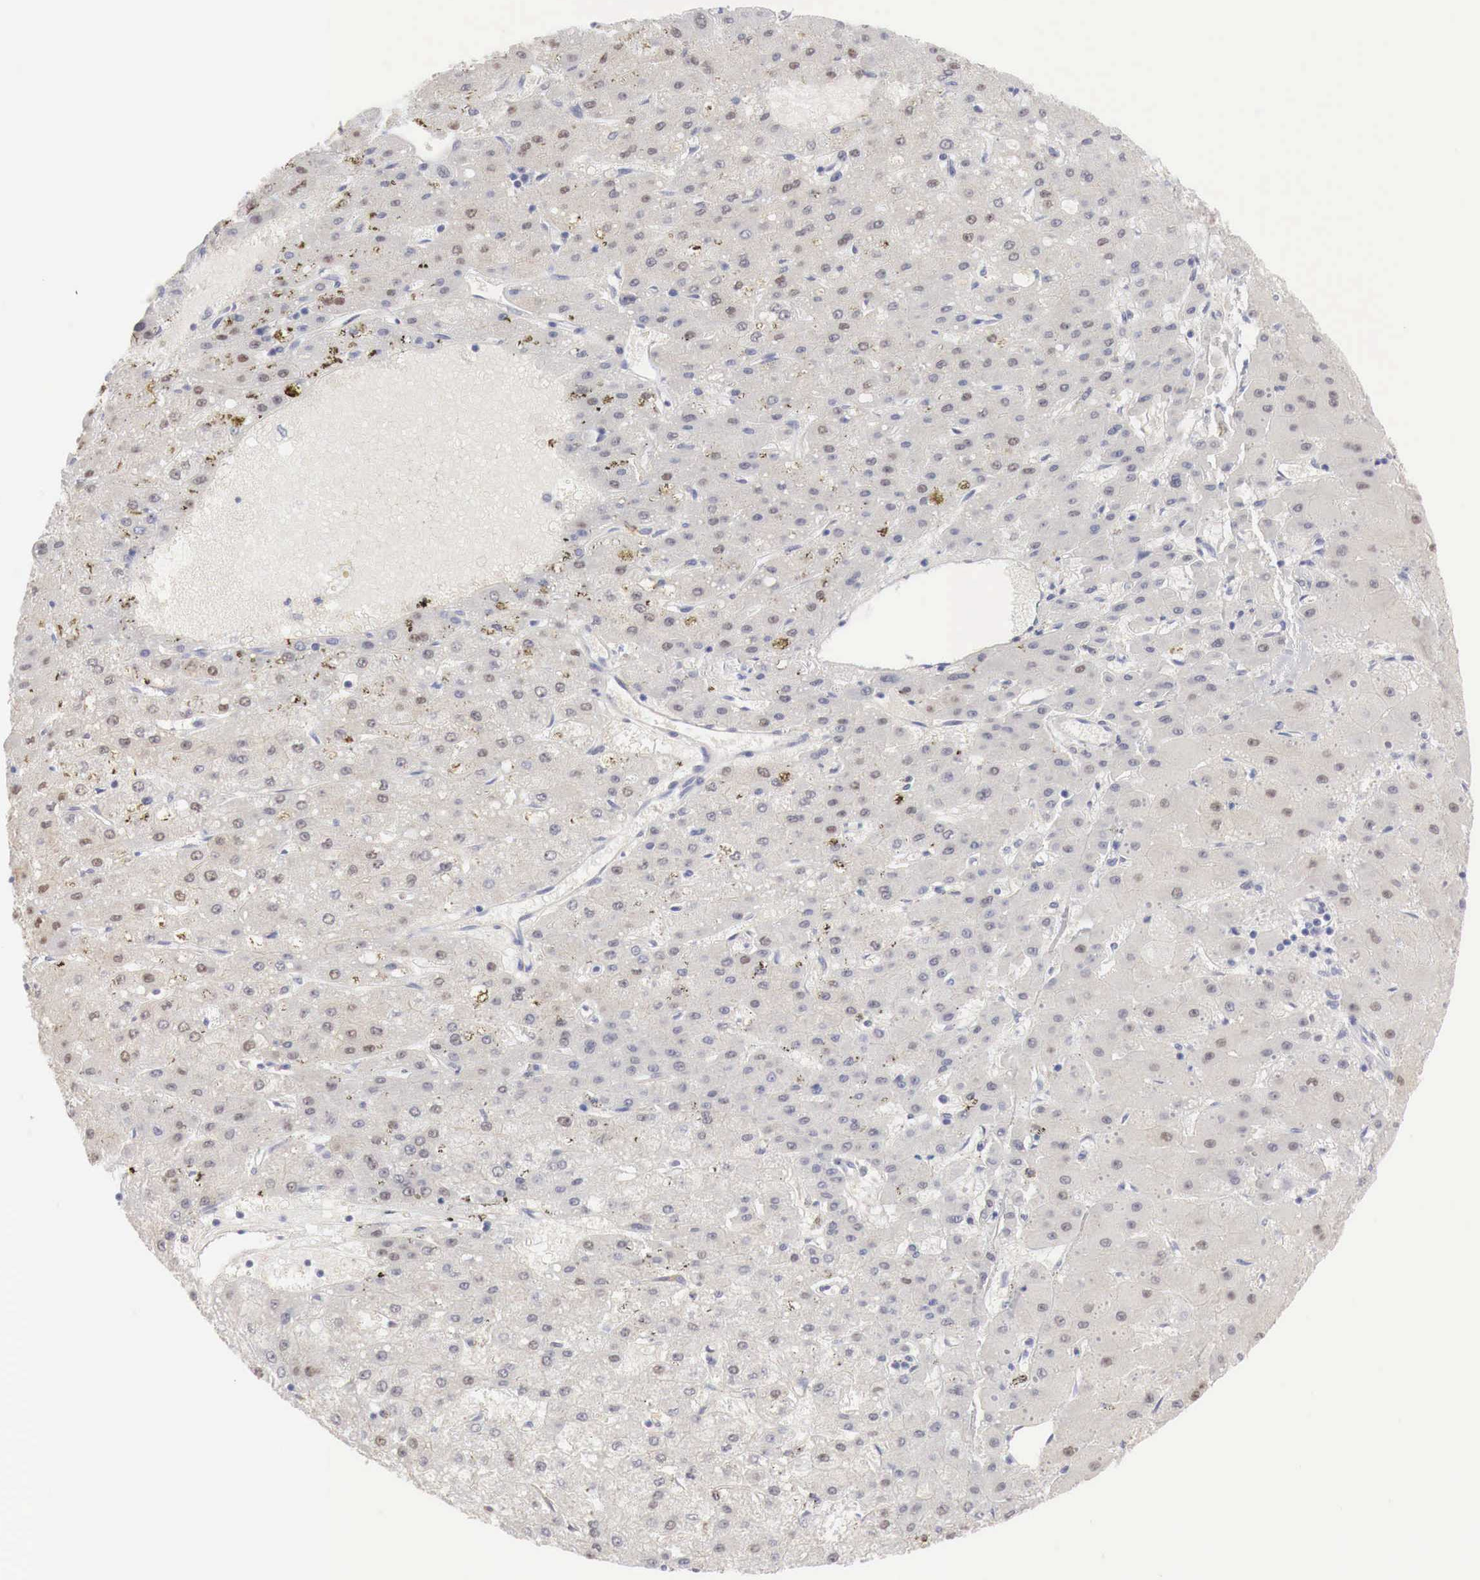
{"staining": {"intensity": "weak", "quantity": "<25%", "location": "nuclear"}, "tissue": "liver cancer", "cell_type": "Tumor cells", "image_type": "cancer", "snomed": [{"axis": "morphology", "description": "Carcinoma, Hepatocellular, NOS"}, {"axis": "topography", "description": "Liver"}], "caption": "There is no significant staining in tumor cells of hepatocellular carcinoma (liver). Brightfield microscopy of immunohistochemistry stained with DAB (brown) and hematoxylin (blue), captured at high magnification.", "gene": "FOXP2", "patient": {"sex": "female", "age": 52}}